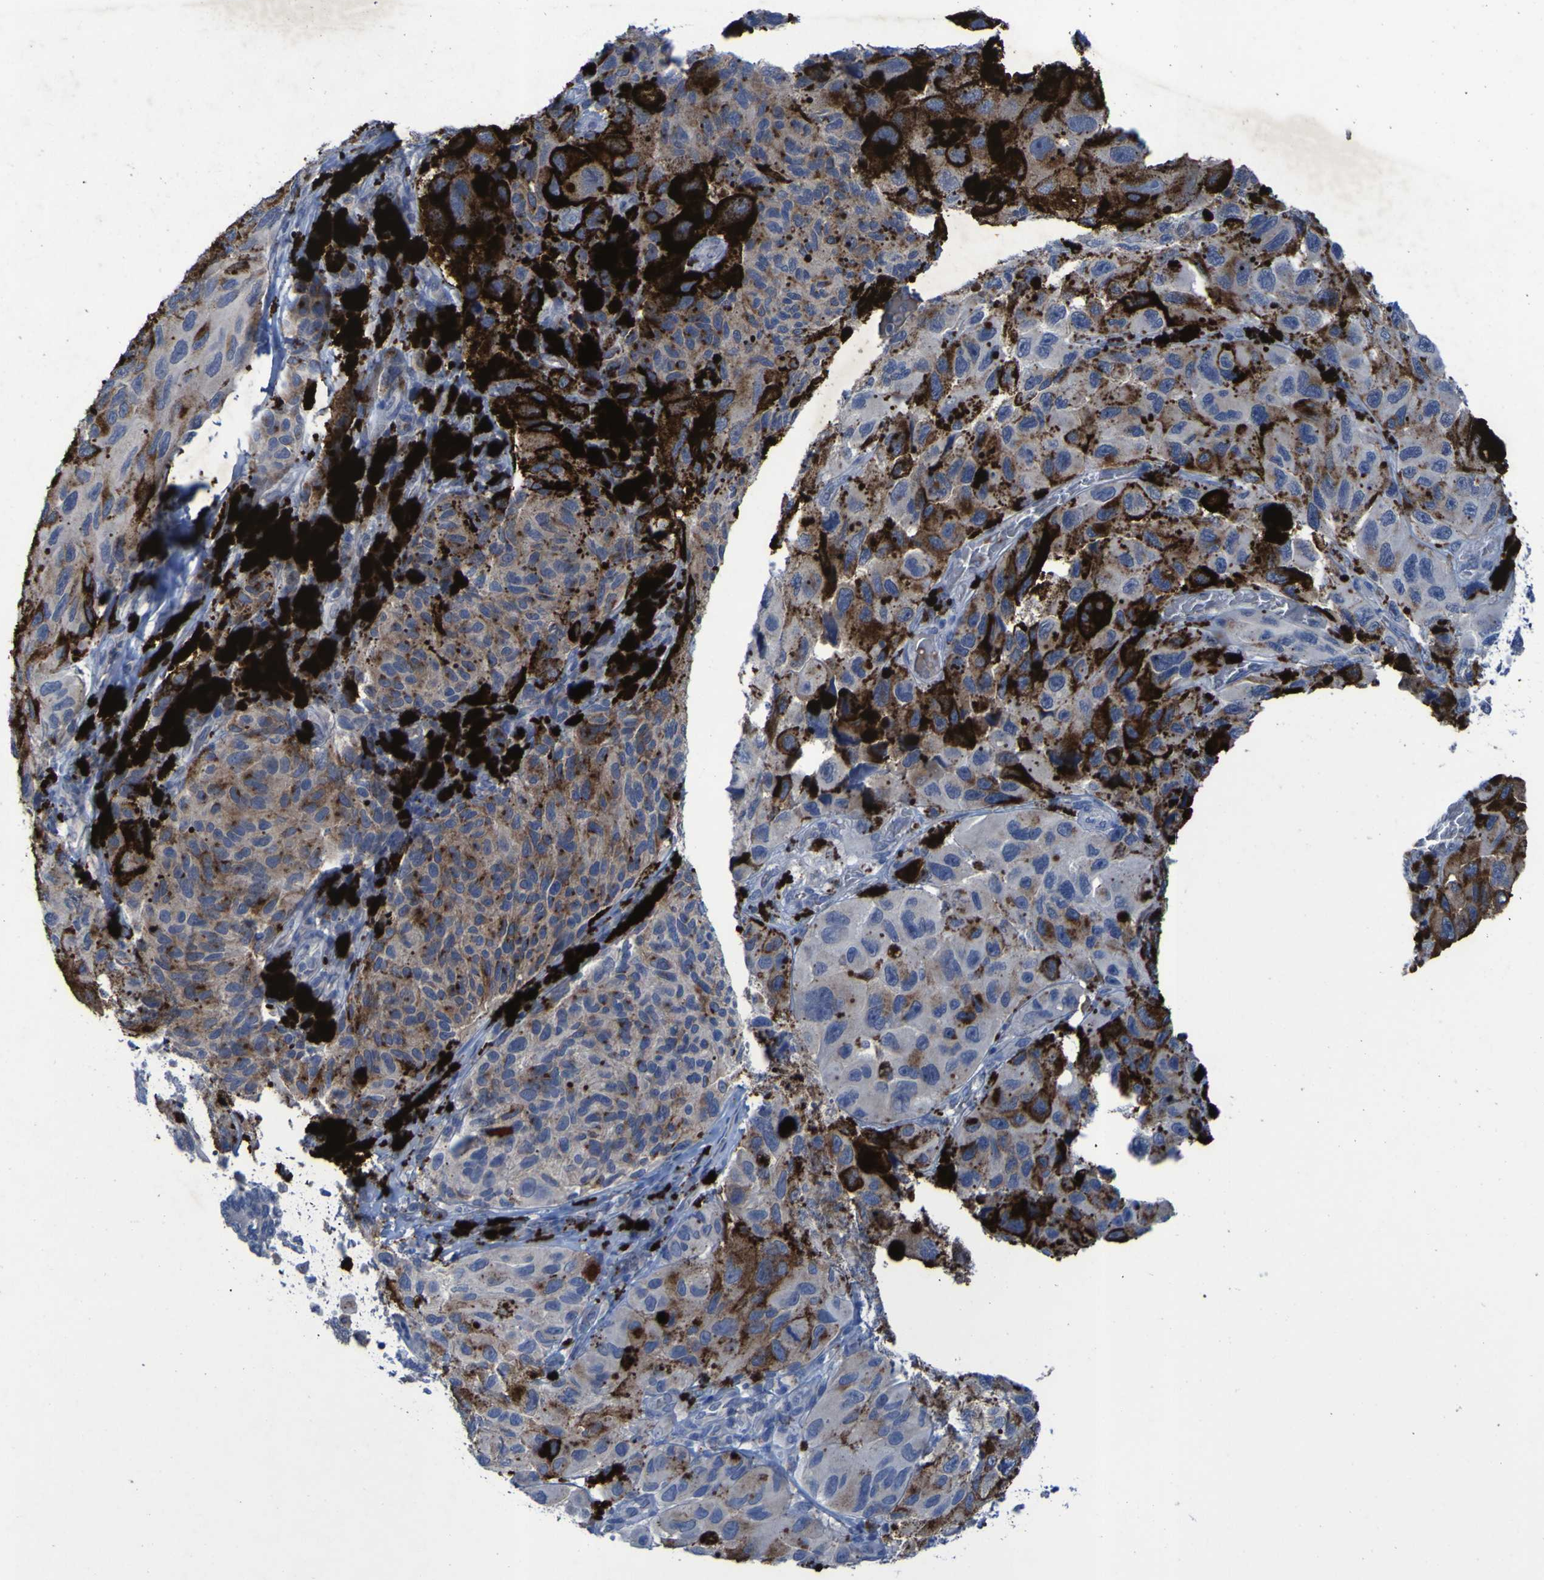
{"staining": {"intensity": "weak", "quantity": "<25%", "location": "cytoplasmic/membranous"}, "tissue": "melanoma", "cell_type": "Tumor cells", "image_type": "cancer", "snomed": [{"axis": "morphology", "description": "Malignant melanoma, NOS"}, {"axis": "topography", "description": "Skin"}], "caption": "A high-resolution photomicrograph shows IHC staining of melanoma, which shows no significant staining in tumor cells. (Brightfield microscopy of DAB immunohistochemistry at high magnification).", "gene": "SGK2", "patient": {"sex": "female", "age": 73}}